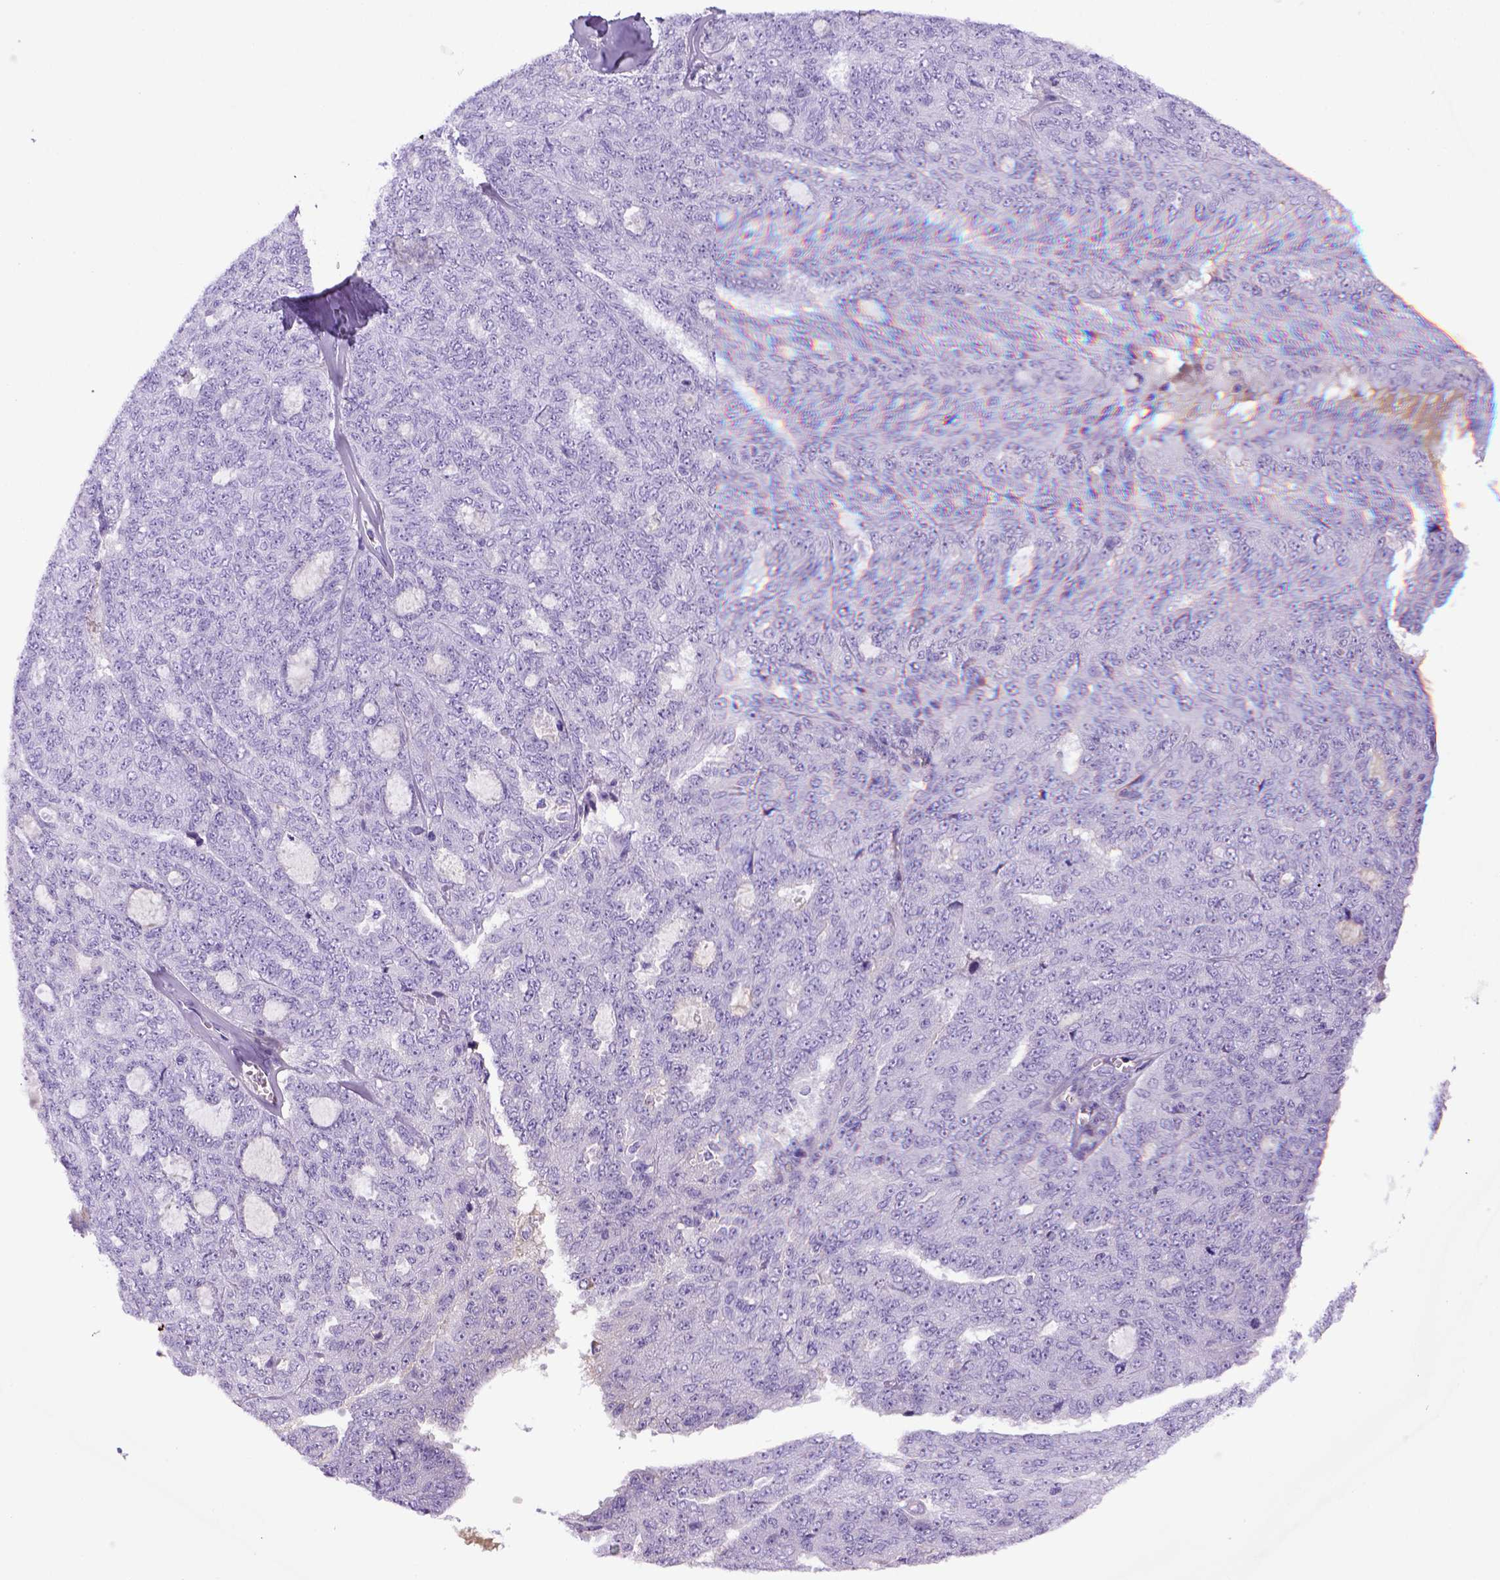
{"staining": {"intensity": "negative", "quantity": "none", "location": "none"}, "tissue": "ovarian cancer", "cell_type": "Tumor cells", "image_type": "cancer", "snomed": [{"axis": "morphology", "description": "Cystadenocarcinoma, serous, NOS"}, {"axis": "topography", "description": "Ovary"}], "caption": "Tumor cells show no significant protein staining in ovarian cancer (serous cystadenocarcinoma). The staining was performed using DAB to visualize the protein expression in brown, while the nuclei were stained in blue with hematoxylin (Magnification: 20x).", "gene": "ITIH4", "patient": {"sex": "female", "age": 71}}